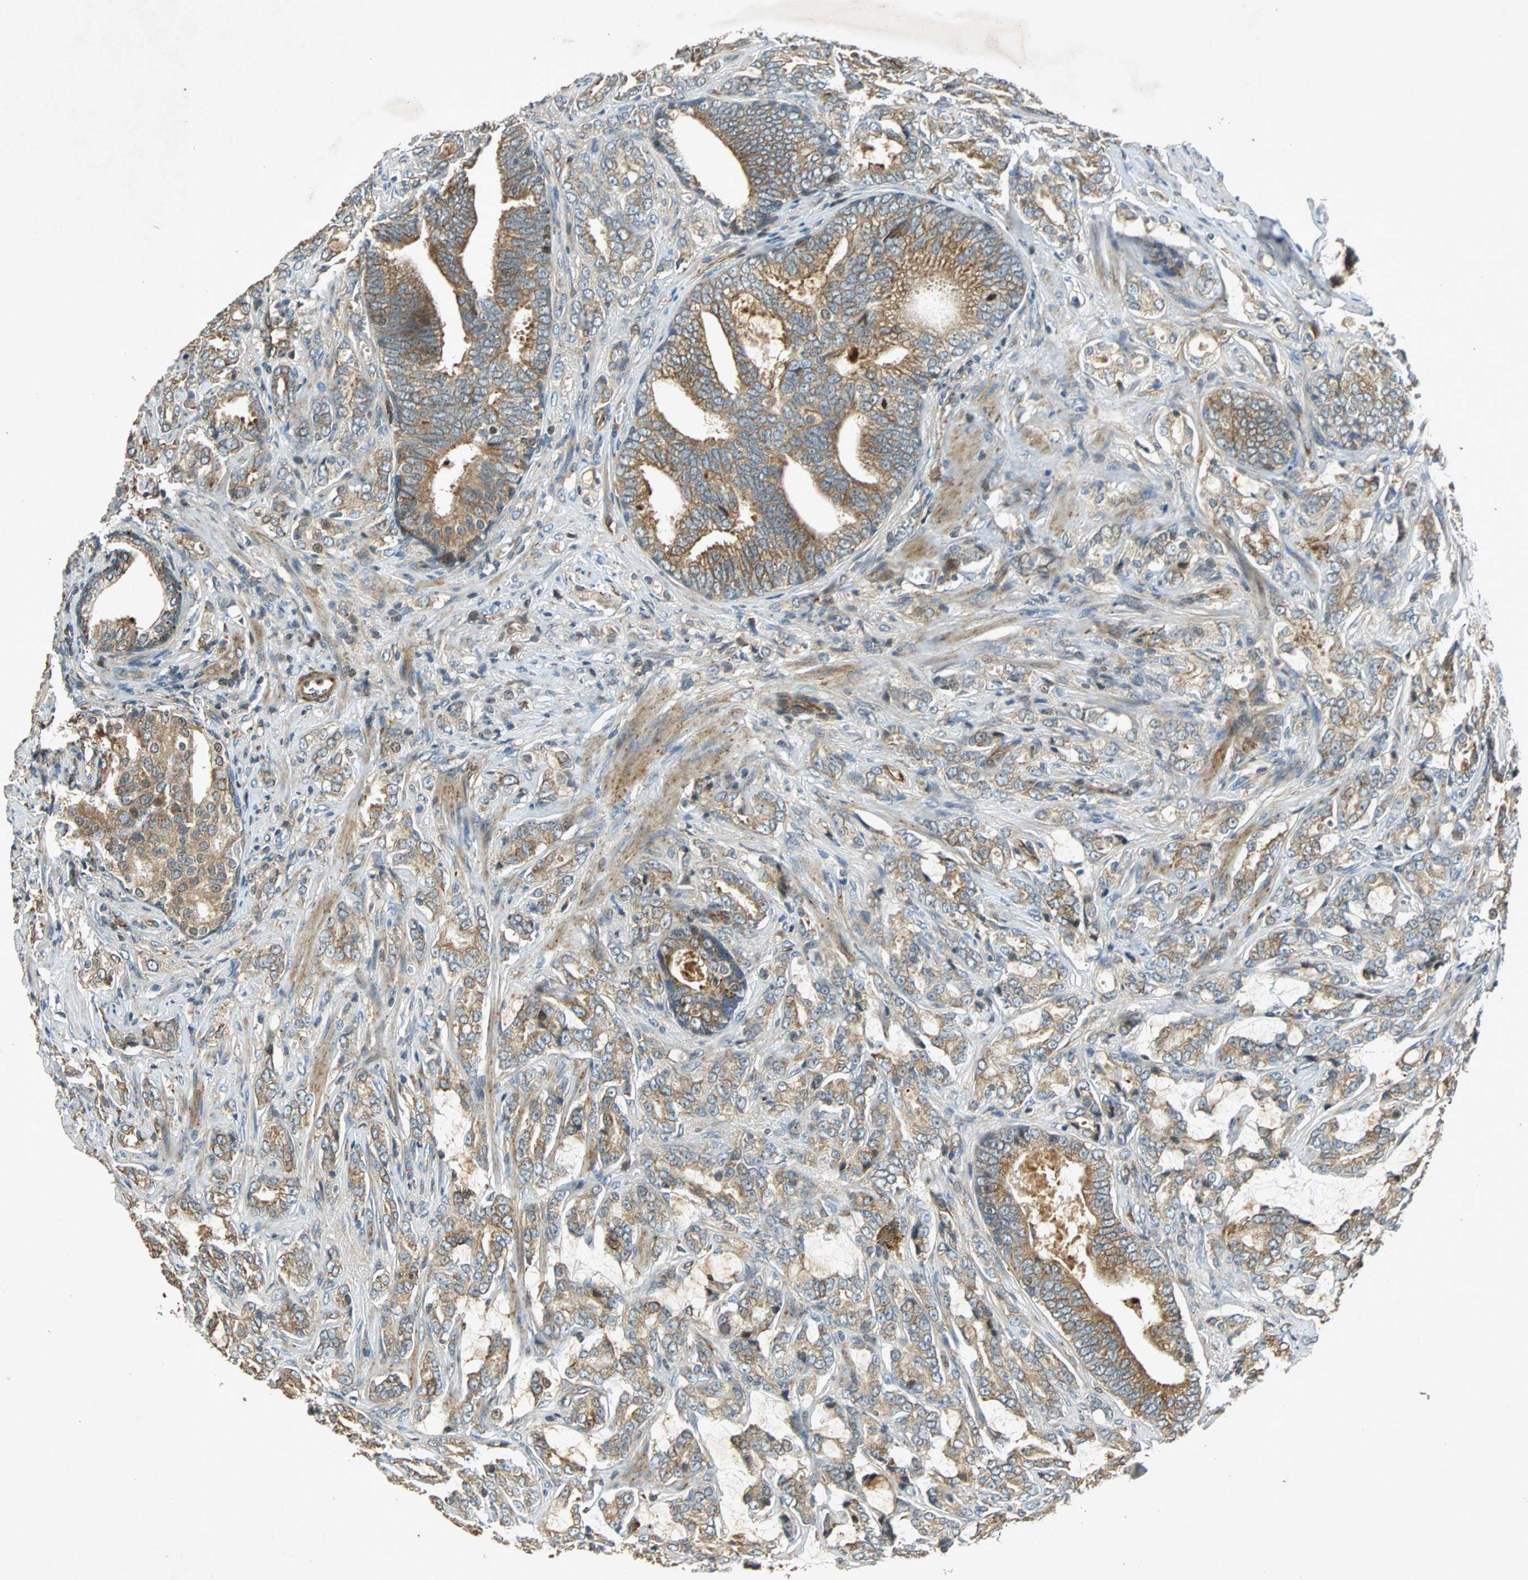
{"staining": {"intensity": "moderate", "quantity": ">75%", "location": "cytoplasmic/membranous"}, "tissue": "prostate cancer", "cell_type": "Tumor cells", "image_type": "cancer", "snomed": [{"axis": "morphology", "description": "Adenocarcinoma, Low grade"}, {"axis": "topography", "description": "Prostate"}], "caption": "Protein staining of prostate cancer (low-grade adenocarcinoma) tissue demonstrates moderate cytoplasmic/membranous positivity in approximately >75% of tumor cells. Using DAB (3,3'-diaminobenzidine) (brown) and hematoxylin (blue) stains, captured at high magnification using brightfield microscopy.", "gene": "TUBA4A", "patient": {"sex": "male", "age": 58}}